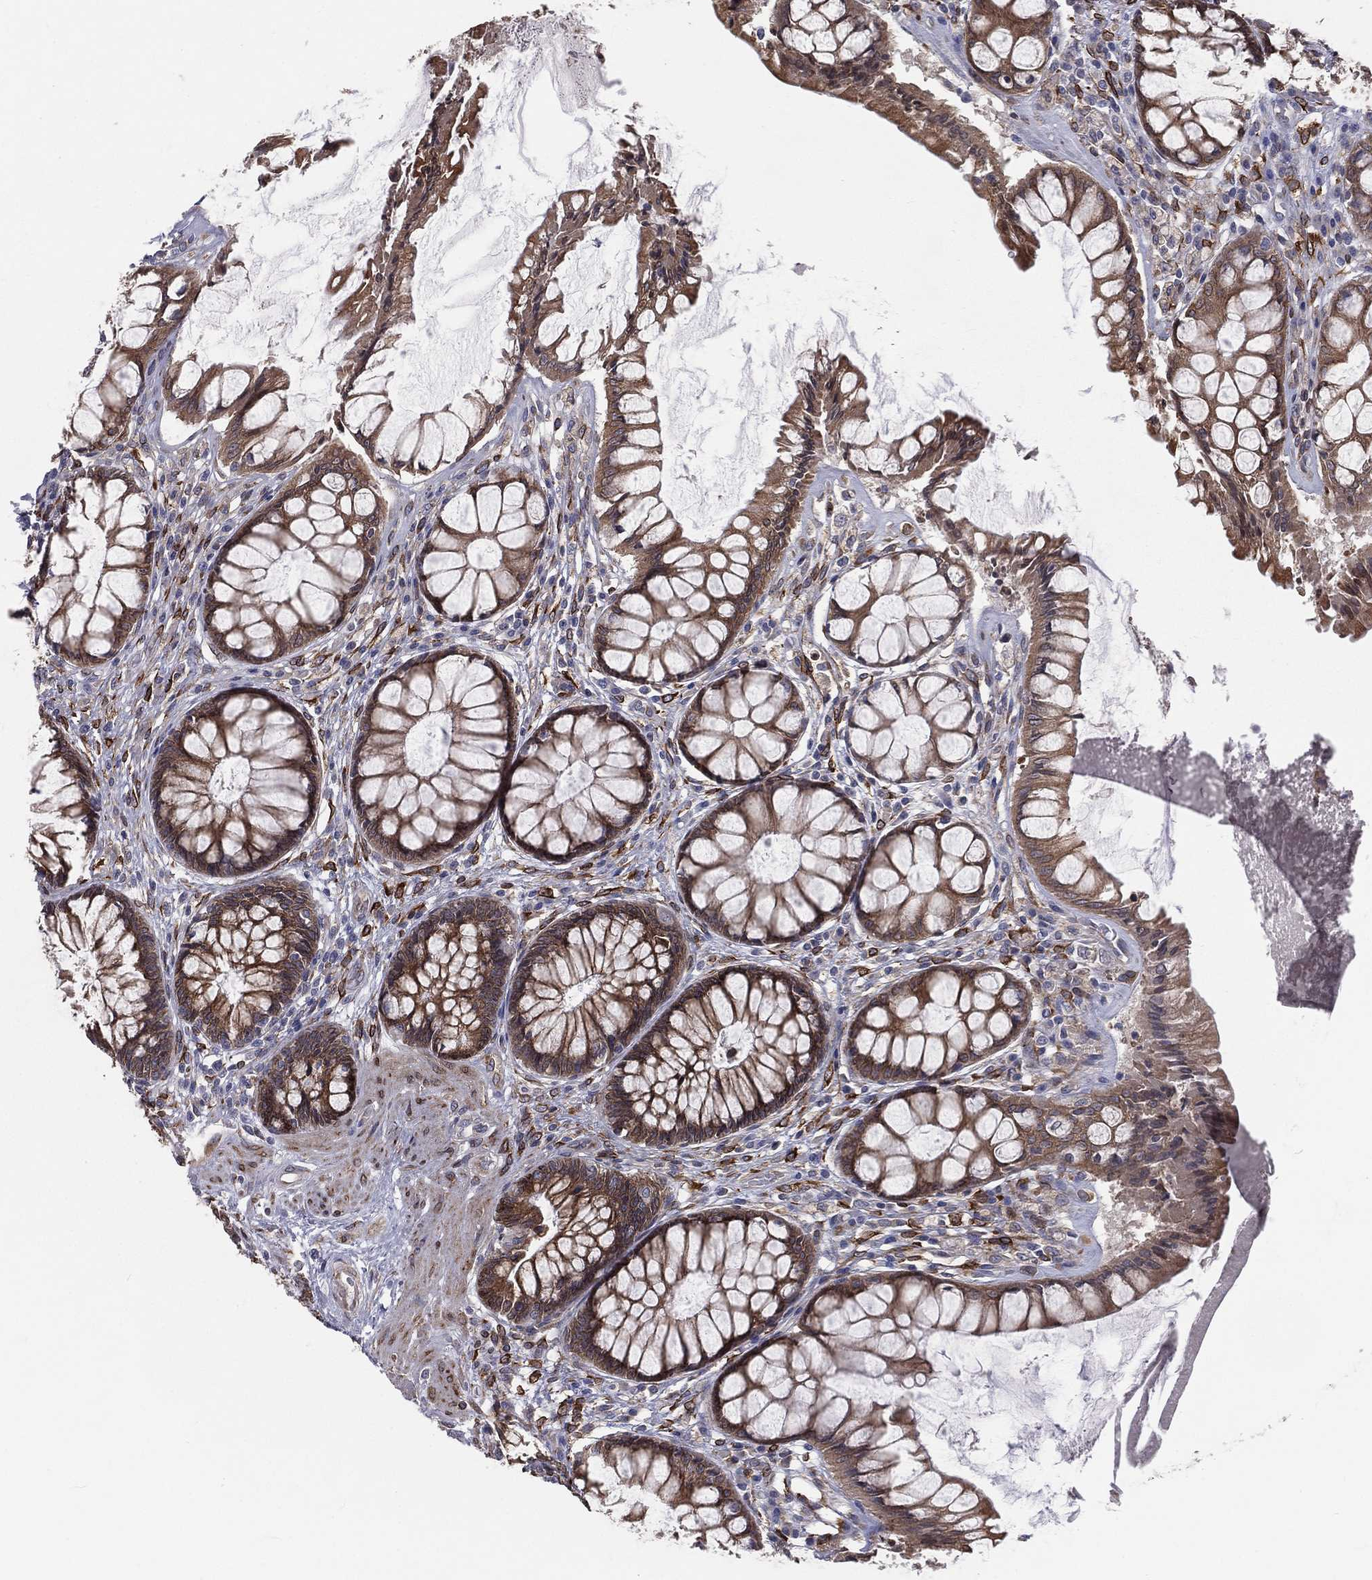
{"staining": {"intensity": "strong", "quantity": ">75%", "location": "cytoplasmic/membranous"}, "tissue": "rectum", "cell_type": "Glandular cells", "image_type": "normal", "snomed": [{"axis": "morphology", "description": "Normal tissue, NOS"}, {"axis": "topography", "description": "Rectum"}], "caption": "A photomicrograph showing strong cytoplasmic/membranous positivity in approximately >75% of glandular cells in benign rectum, as visualized by brown immunohistochemical staining.", "gene": "PGRMC1", "patient": {"sex": "female", "age": 58}}